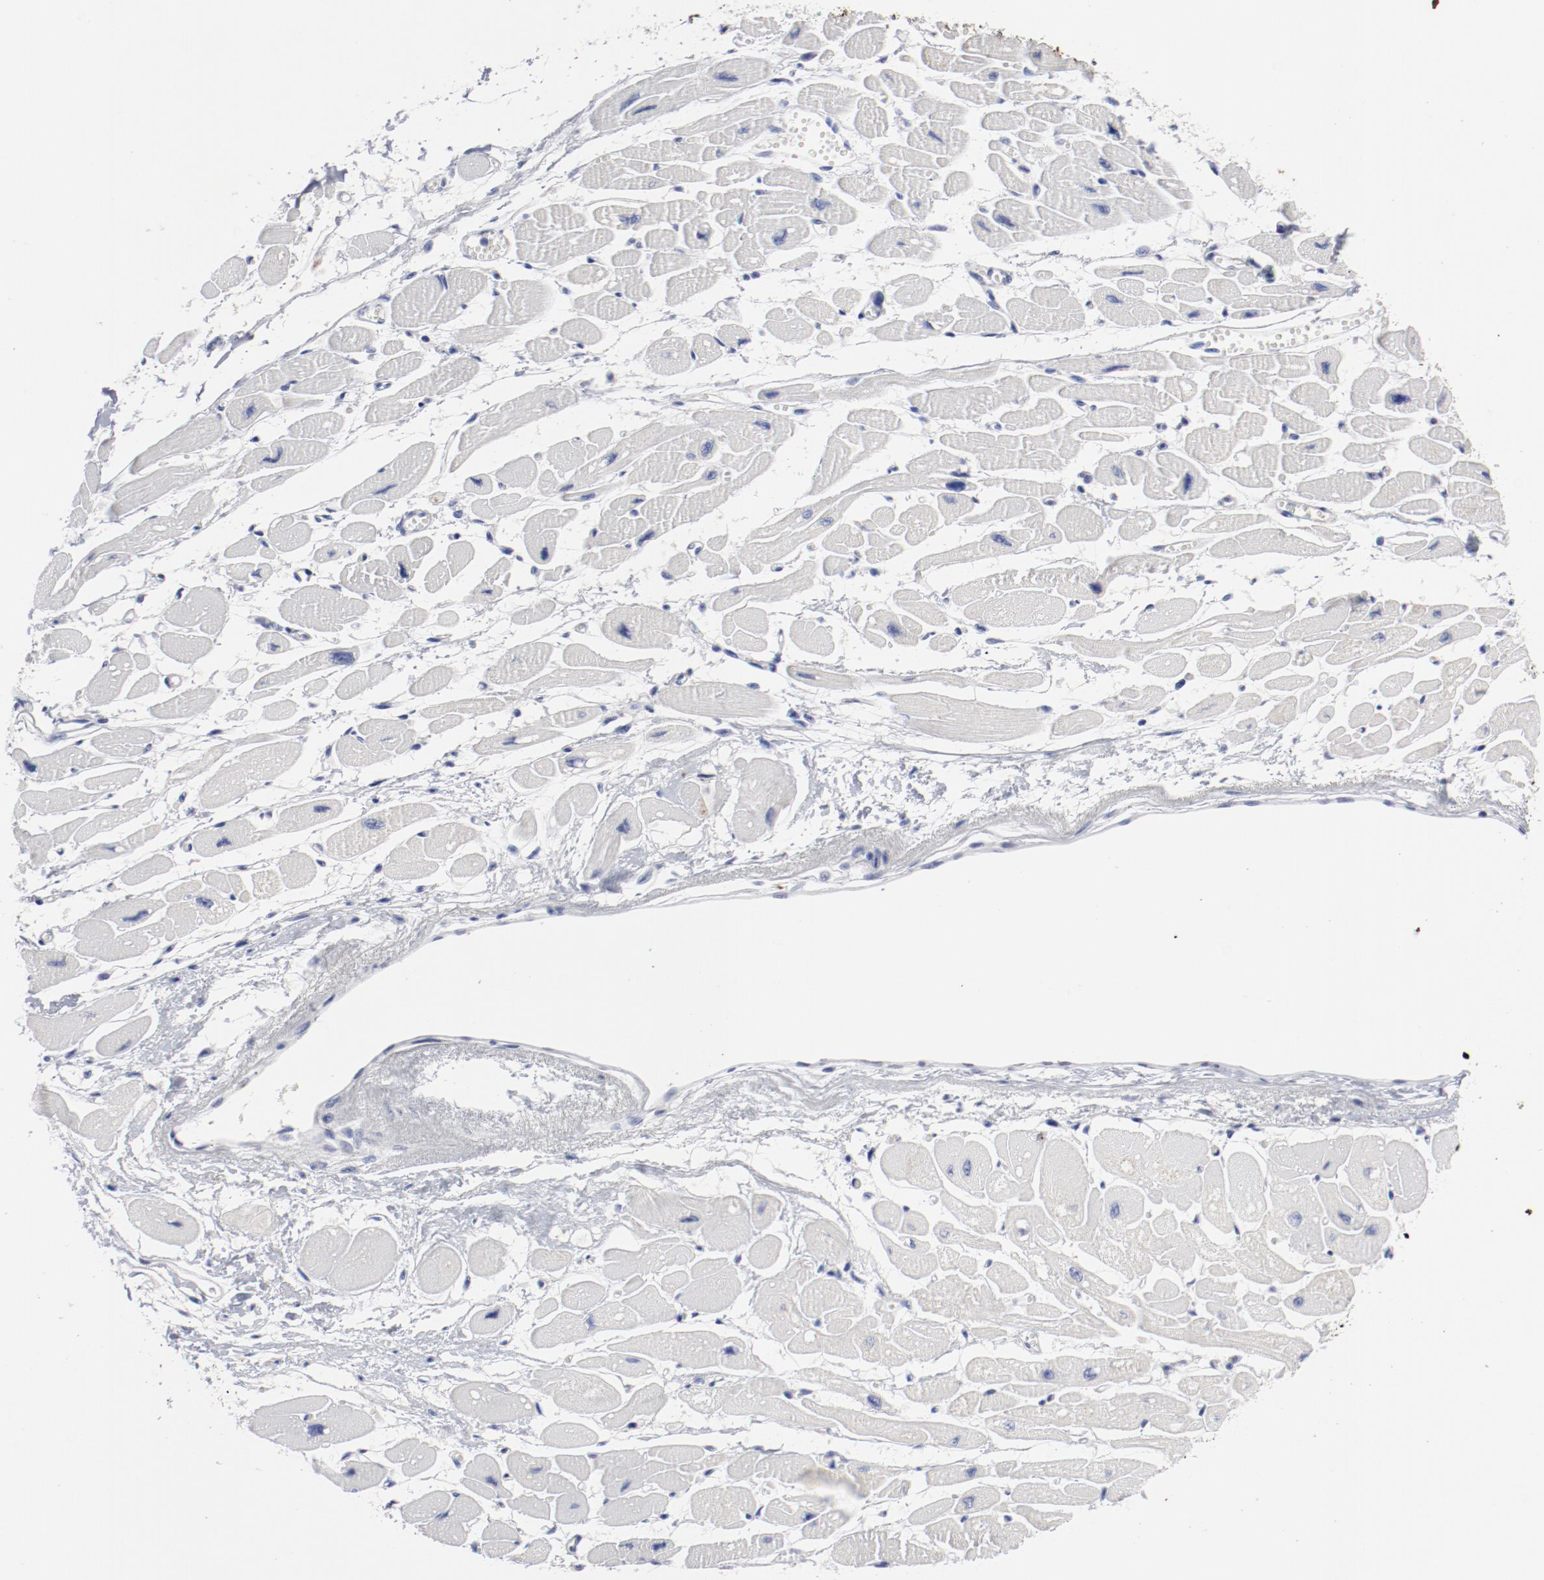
{"staining": {"intensity": "negative", "quantity": "none", "location": "none"}, "tissue": "heart muscle", "cell_type": "Cardiomyocytes", "image_type": "normal", "snomed": [{"axis": "morphology", "description": "Normal tissue, NOS"}, {"axis": "topography", "description": "Heart"}], "caption": "Cardiomyocytes show no significant protein positivity in normal heart muscle.", "gene": "TSPAN6", "patient": {"sex": "female", "age": 54}}